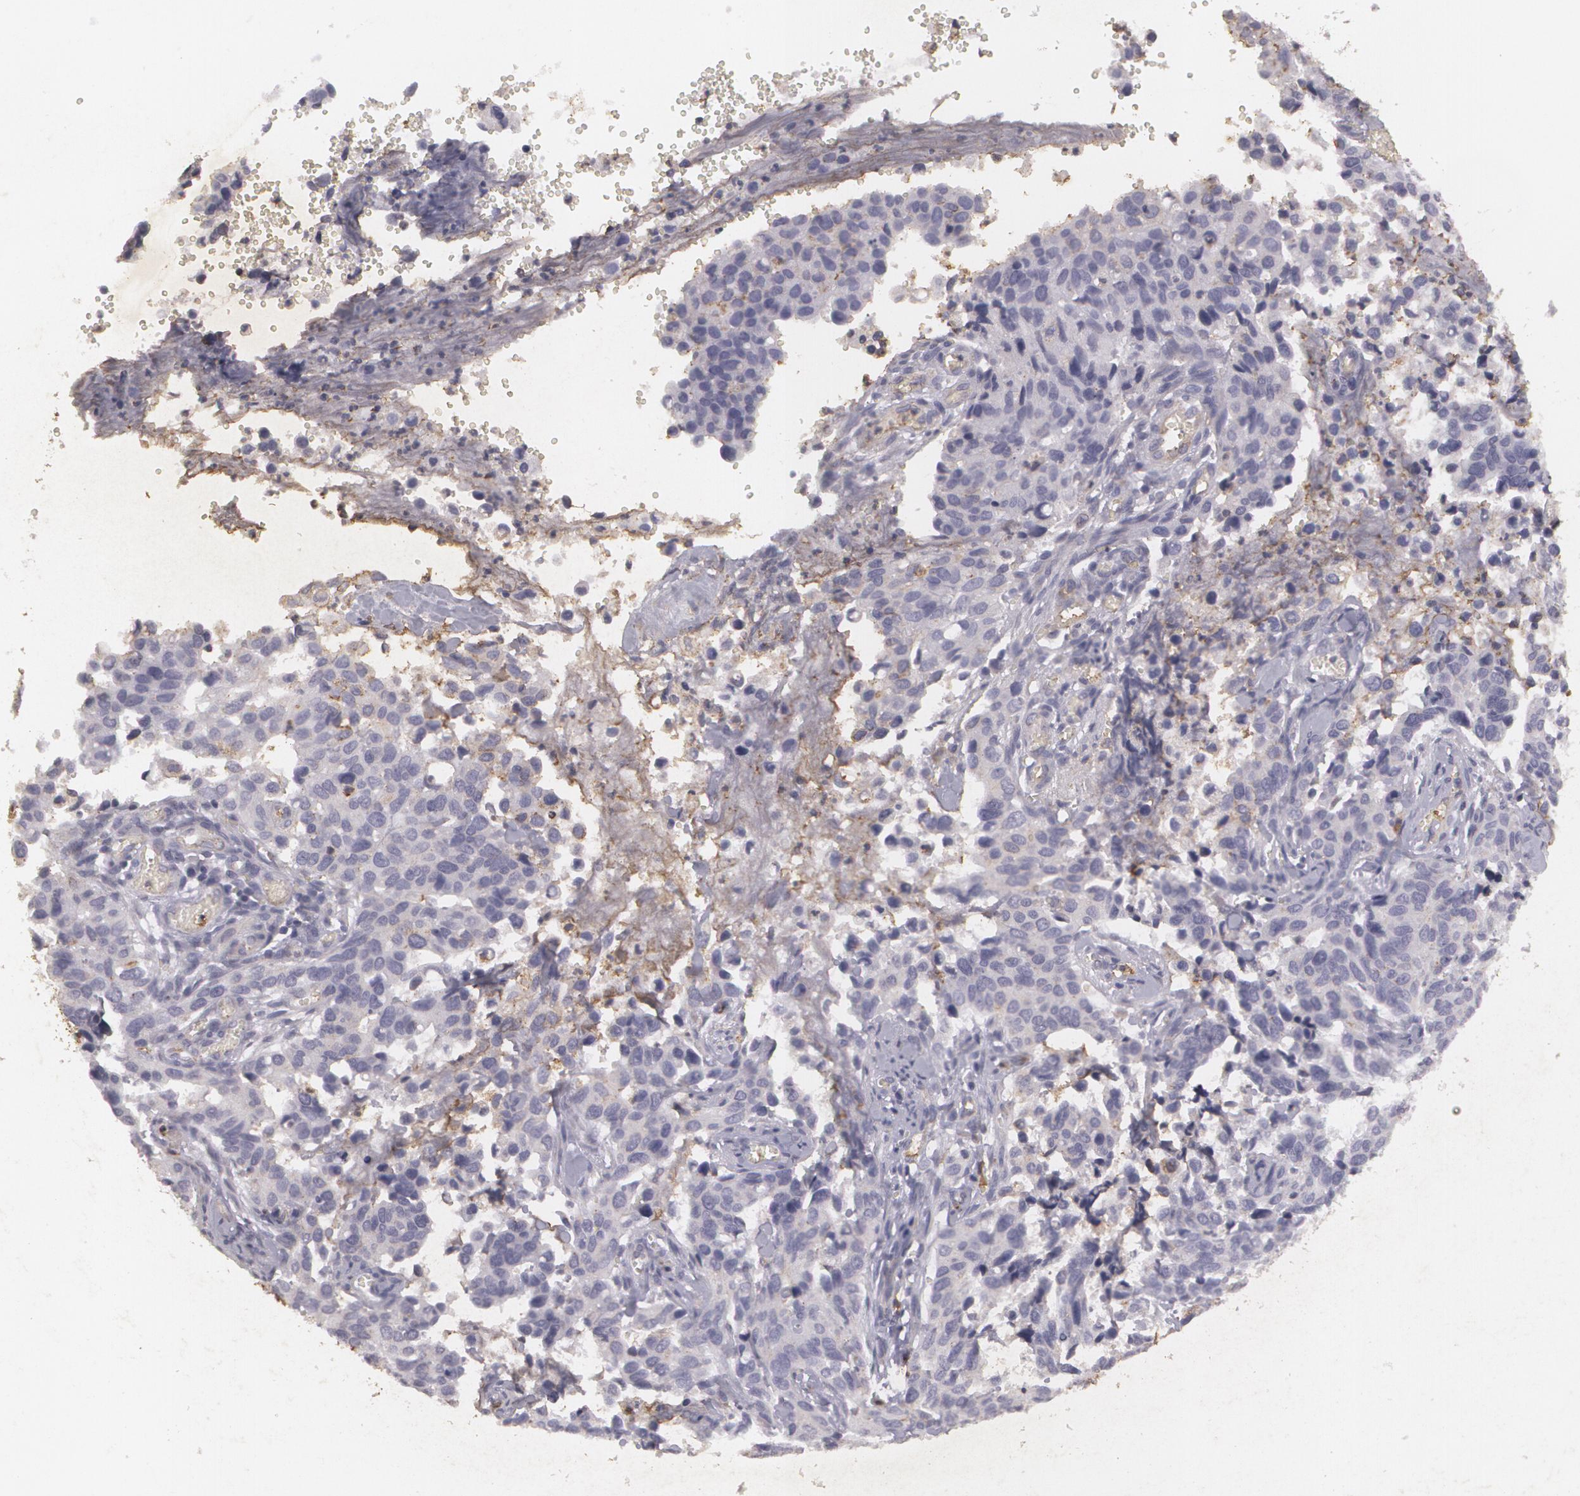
{"staining": {"intensity": "weak", "quantity": "<25%", "location": "cytoplasmic/membranous"}, "tissue": "cervical cancer", "cell_type": "Tumor cells", "image_type": "cancer", "snomed": [{"axis": "morphology", "description": "Normal tissue, NOS"}, {"axis": "morphology", "description": "Squamous cell carcinoma, NOS"}, {"axis": "topography", "description": "Cervix"}], "caption": "Immunohistochemistry photomicrograph of human squamous cell carcinoma (cervical) stained for a protein (brown), which shows no positivity in tumor cells.", "gene": "KCNA4", "patient": {"sex": "female", "age": 45}}